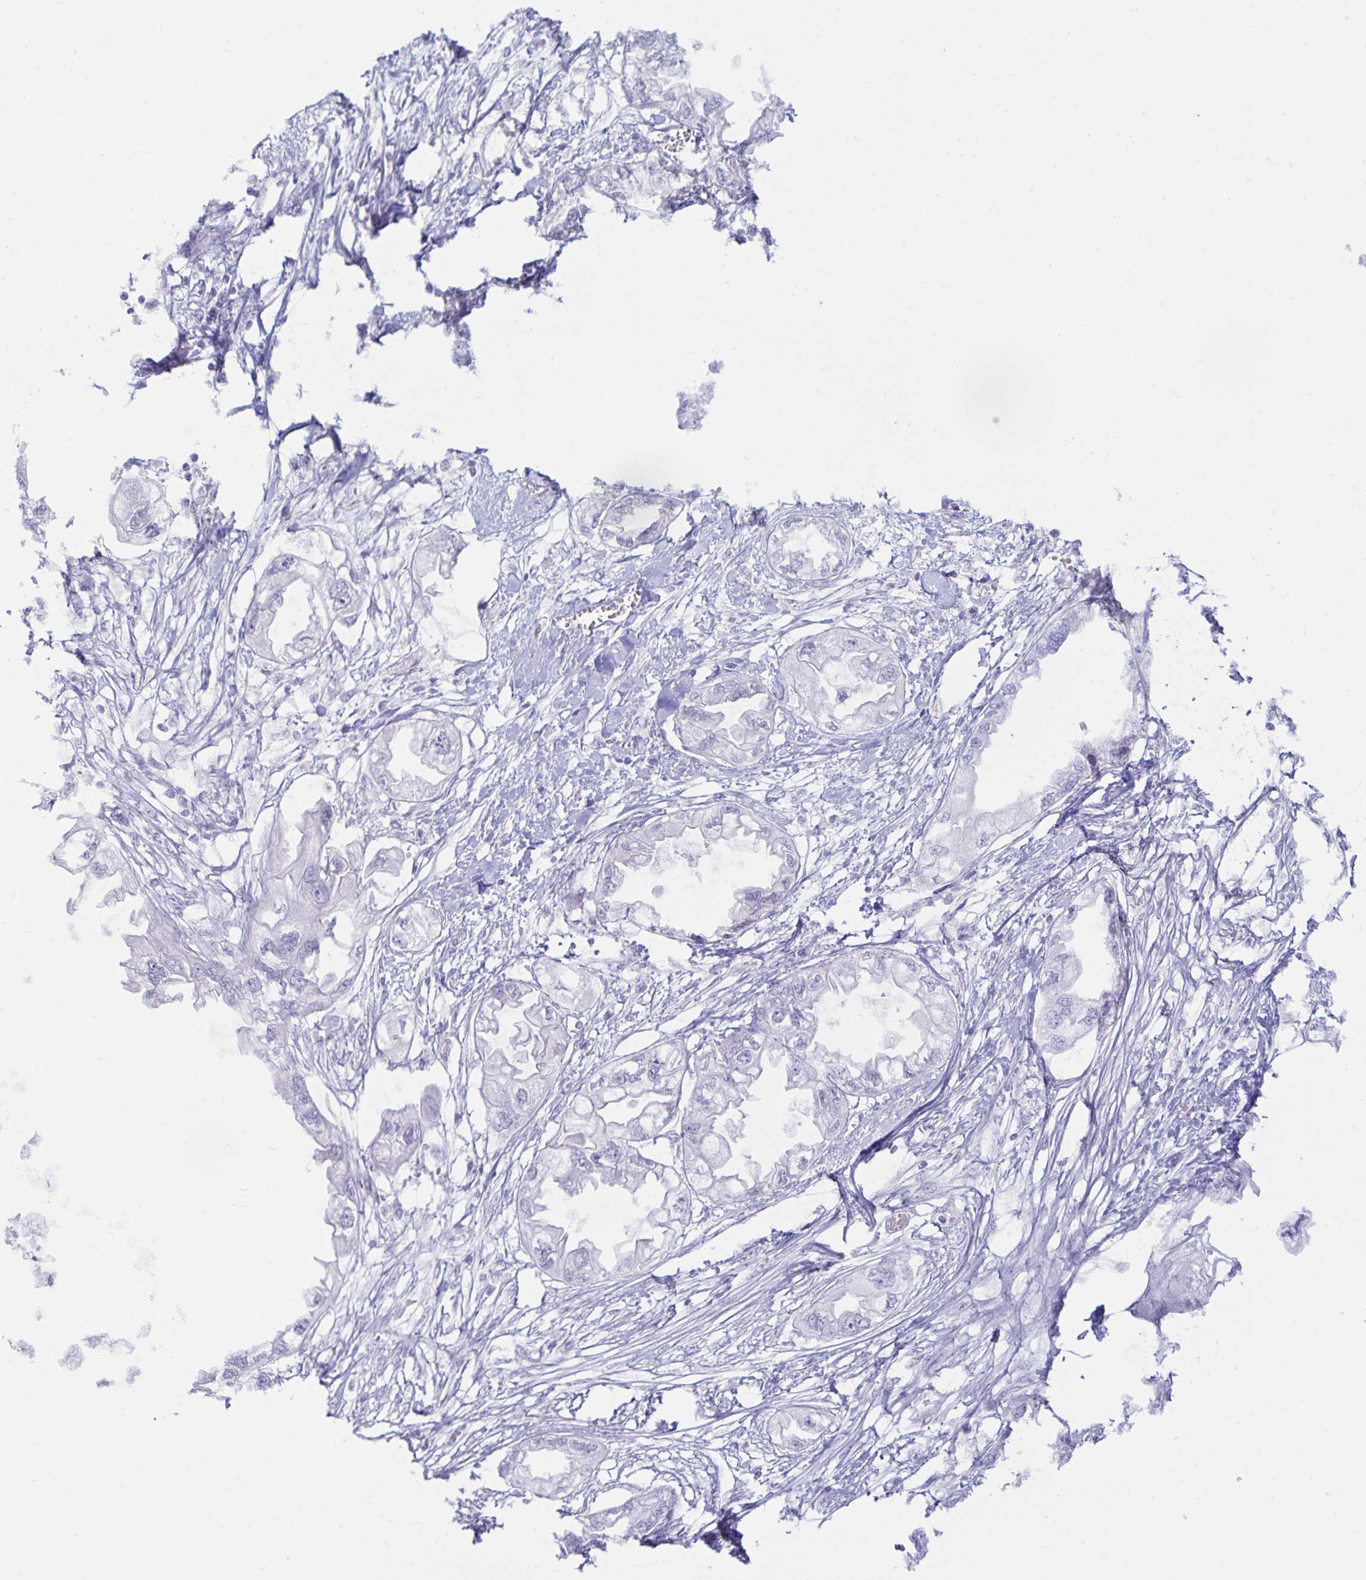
{"staining": {"intensity": "negative", "quantity": "none", "location": "none"}, "tissue": "endometrial cancer", "cell_type": "Tumor cells", "image_type": "cancer", "snomed": [{"axis": "morphology", "description": "Adenocarcinoma, NOS"}, {"axis": "morphology", "description": "Adenocarcinoma, metastatic, NOS"}, {"axis": "topography", "description": "Adipose tissue"}, {"axis": "topography", "description": "Endometrium"}], "caption": "Adenocarcinoma (endometrial) stained for a protein using IHC demonstrates no positivity tumor cells.", "gene": "BEST1", "patient": {"sex": "female", "age": 67}}